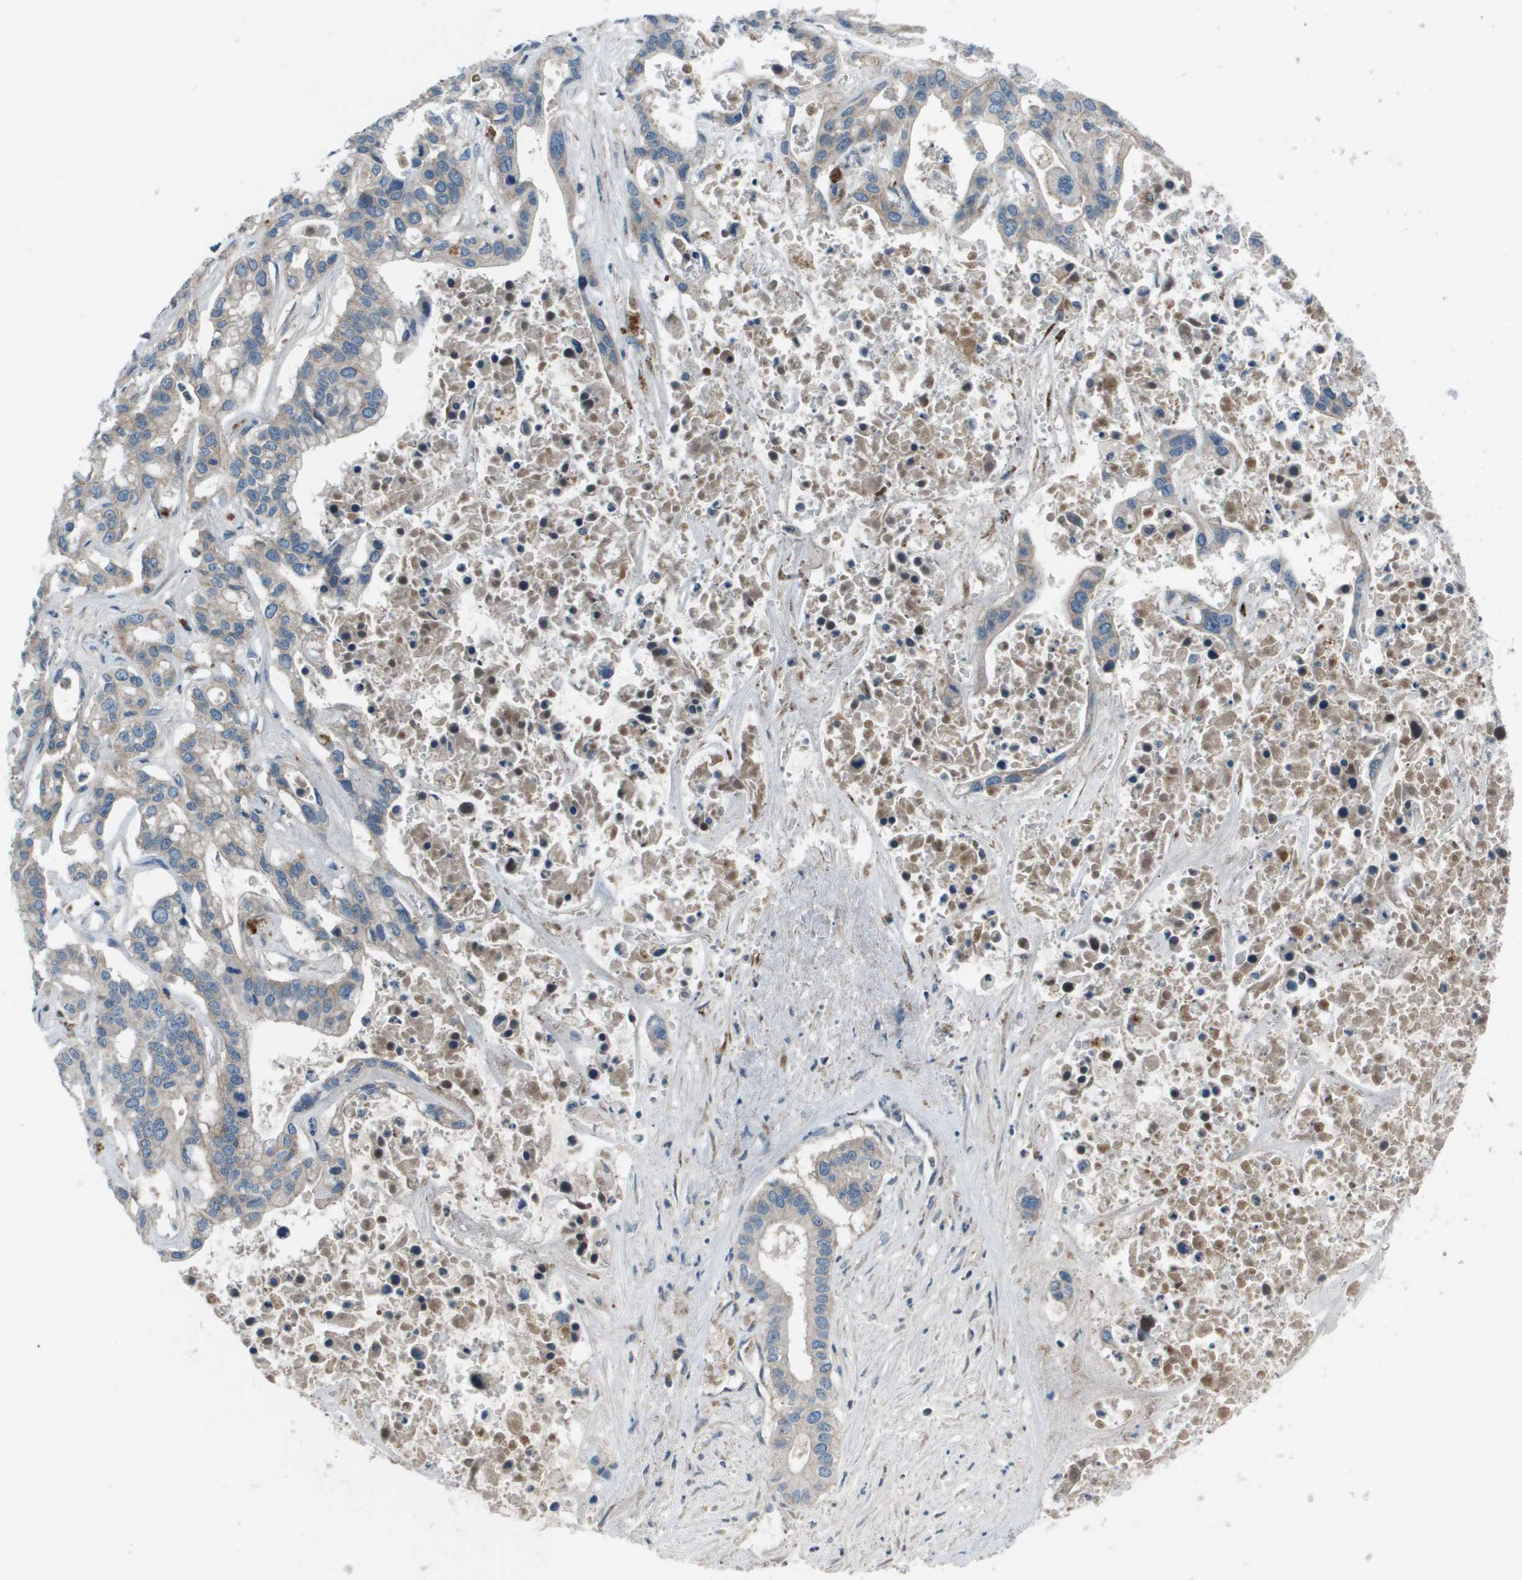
{"staining": {"intensity": "weak", "quantity": "<25%", "location": "cytoplasmic/membranous"}, "tissue": "liver cancer", "cell_type": "Tumor cells", "image_type": "cancer", "snomed": [{"axis": "morphology", "description": "Cholangiocarcinoma"}, {"axis": "topography", "description": "Liver"}], "caption": "This is an immunohistochemistry (IHC) image of liver cancer (cholangiocarcinoma). There is no expression in tumor cells.", "gene": "PCOLCE", "patient": {"sex": "female", "age": 65}}